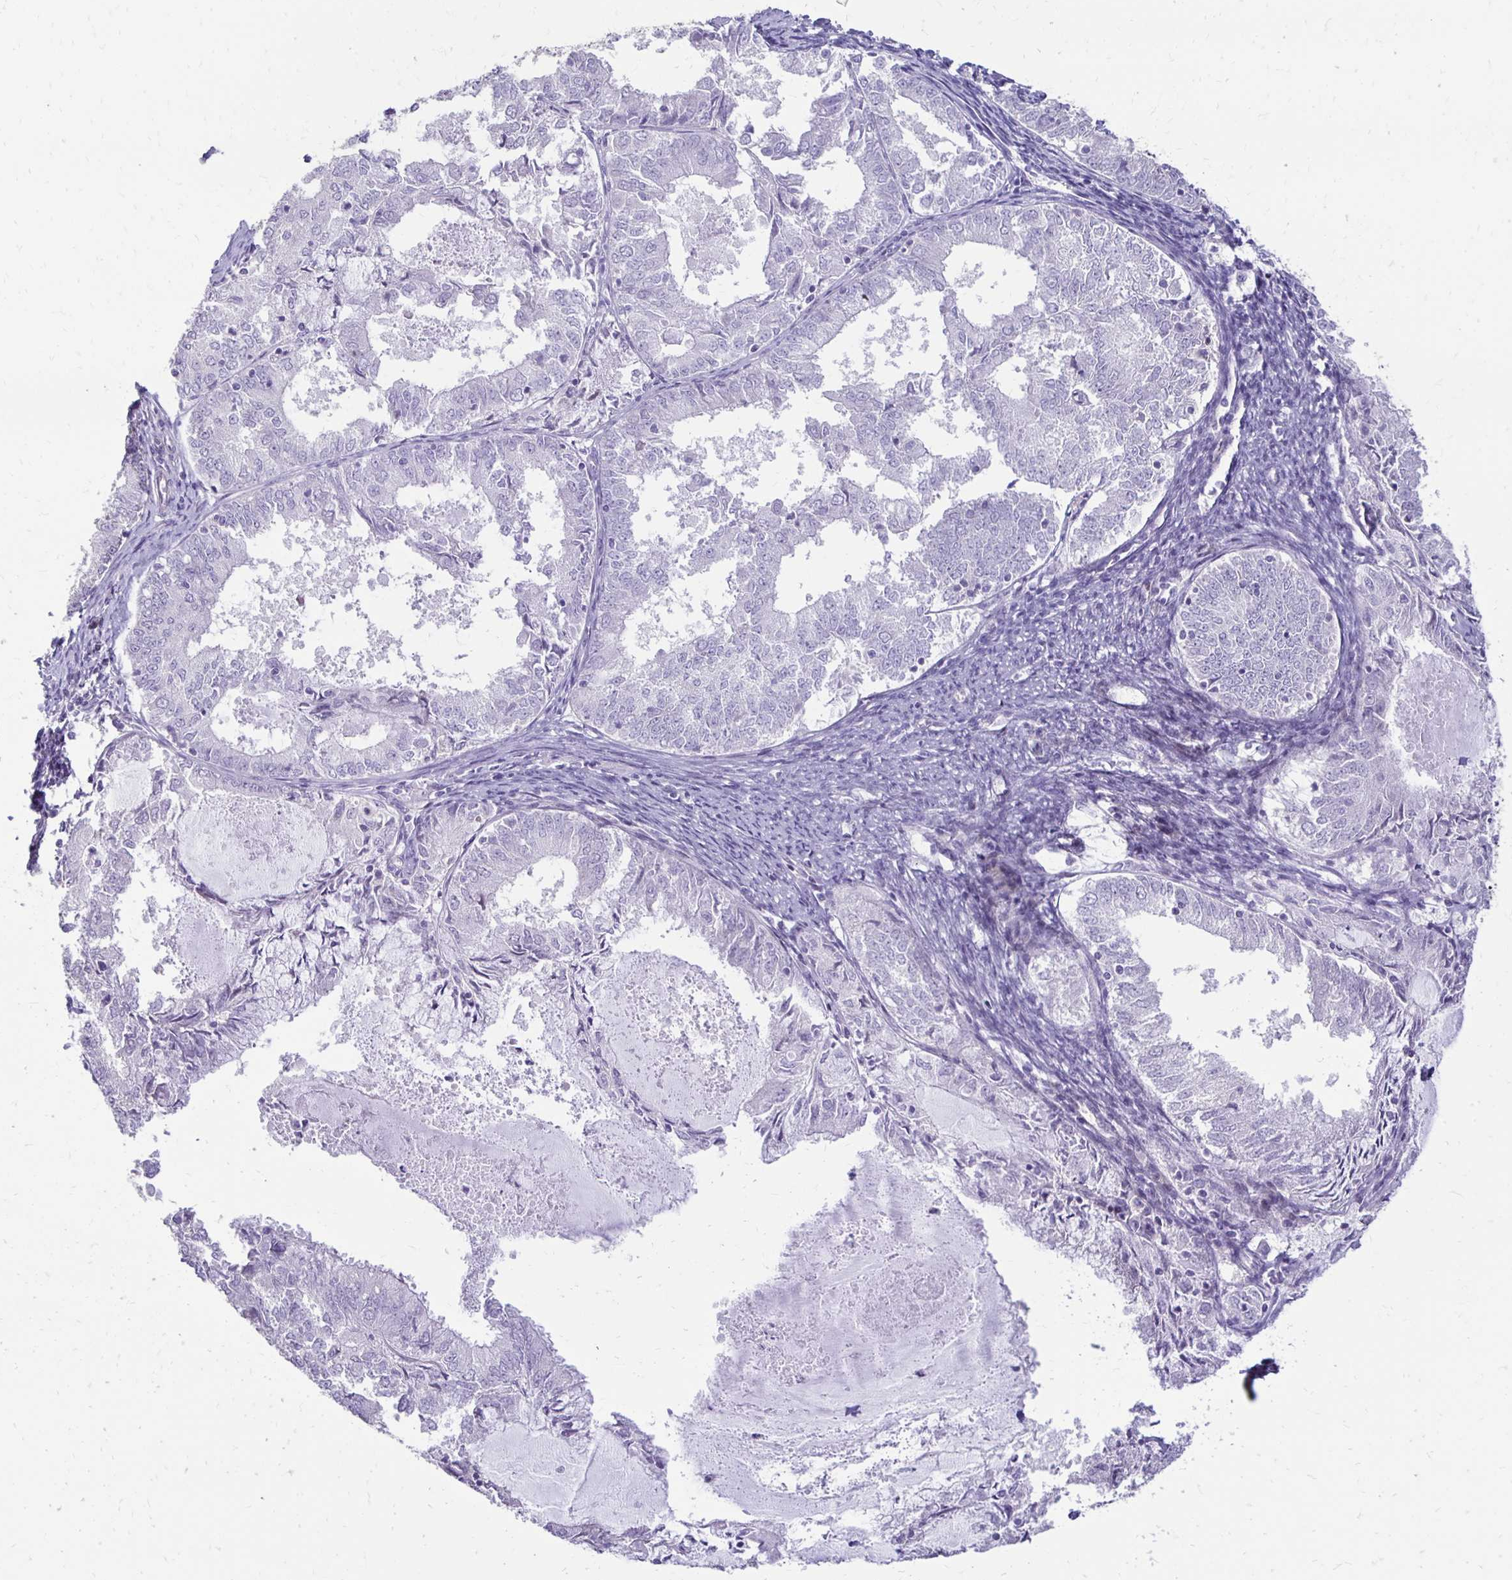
{"staining": {"intensity": "negative", "quantity": "none", "location": "none"}, "tissue": "endometrial cancer", "cell_type": "Tumor cells", "image_type": "cancer", "snomed": [{"axis": "morphology", "description": "Adenocarcinoma, NOS"}, {"axis": "topography", "description": "Endometrium"}], "caption": "There is no significant positivity in tumor cells of adenocarcinoma (endometrial).", "gene": "GAS2", "patient": {"sex": "female", "age": 57}}